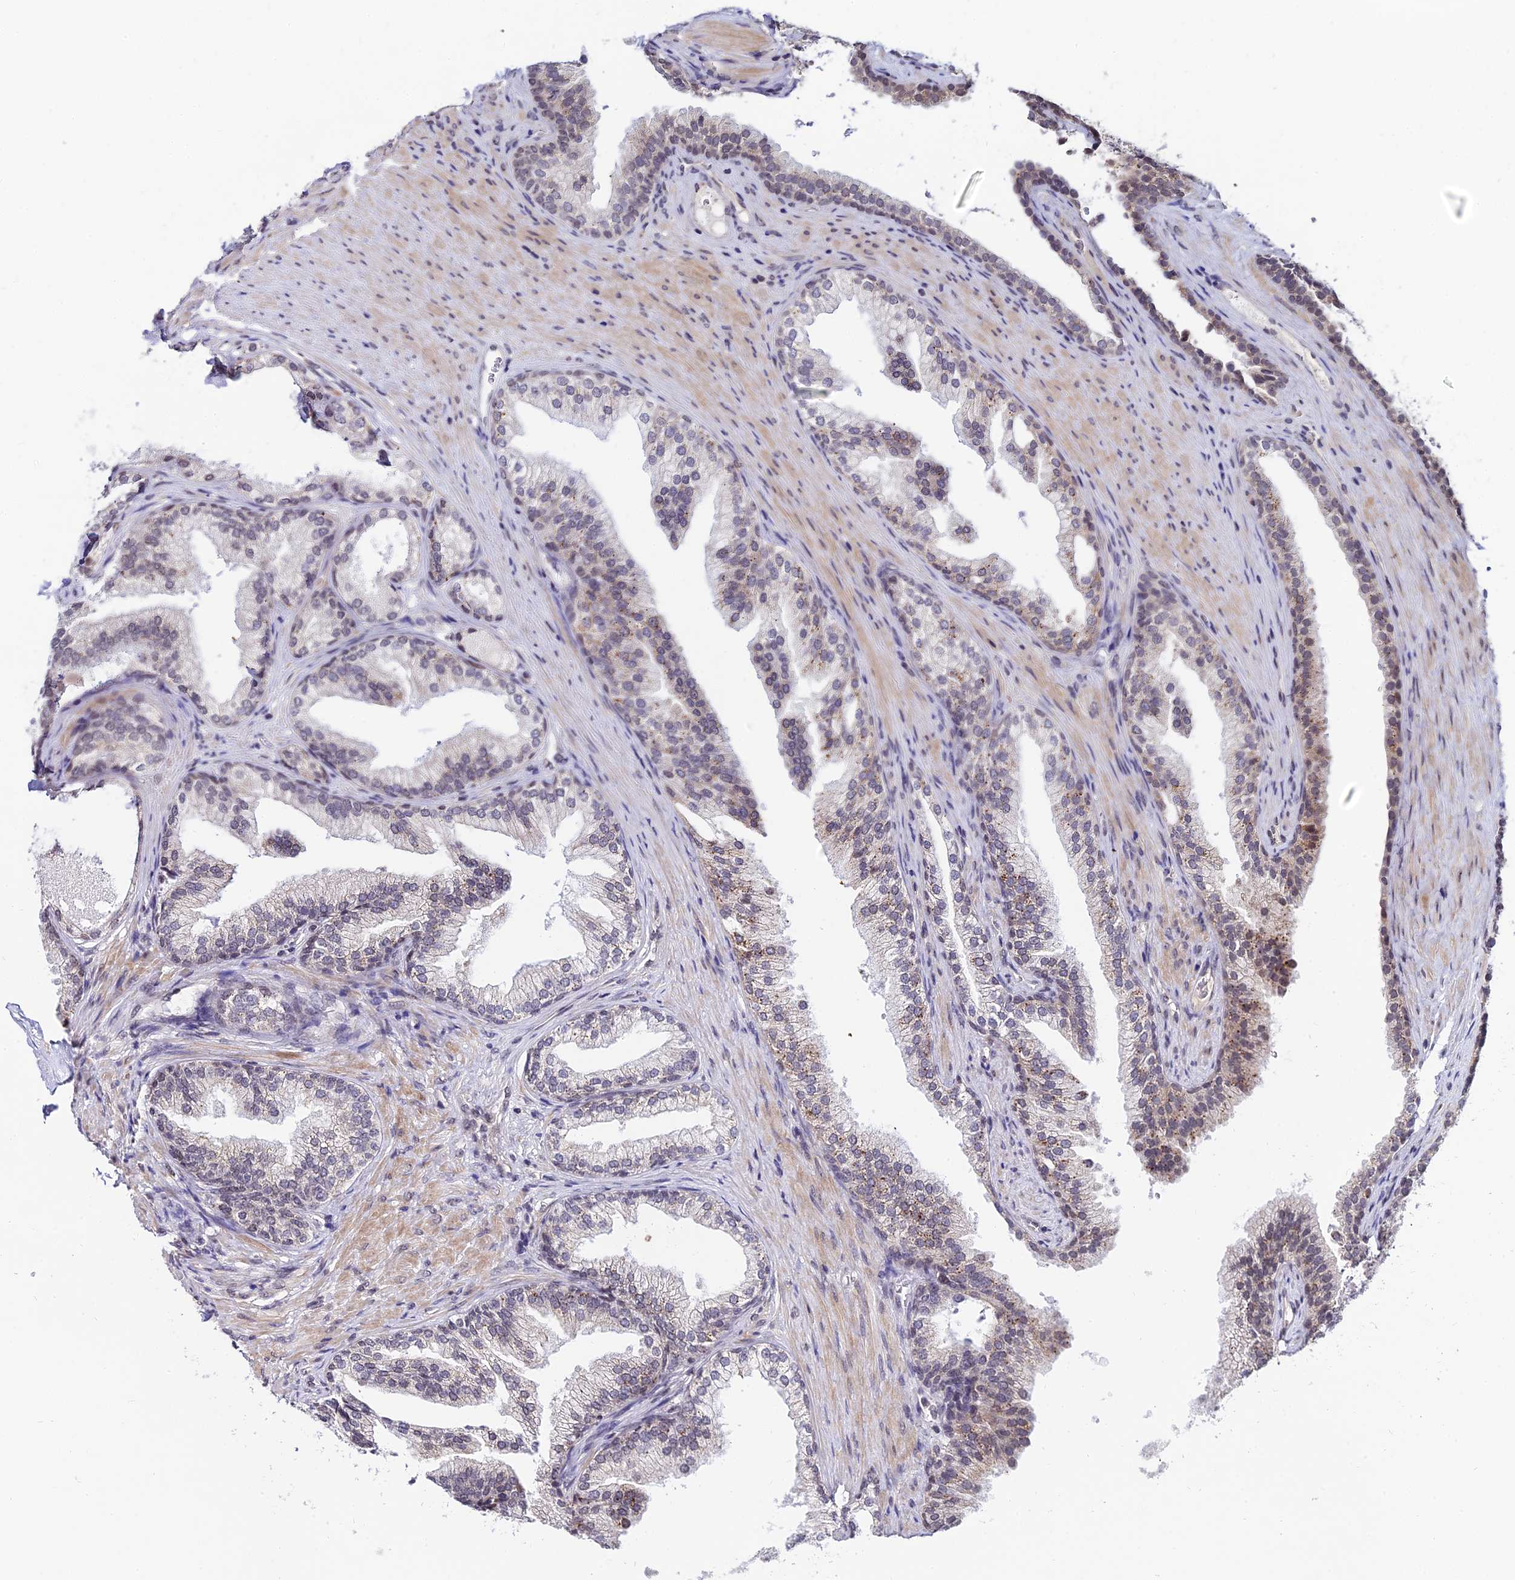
{"staining": {"intensity": "moderate", "quantity": "25%-75%", "location": "cytoplasmic/membranous"}, "tissue": "prostate", "cell_type": "Glandular cells", "image_type": "normal", "snomed": [{"axis": "morphology", "description": "Normal tissue, NOS"}, {"axis": "topography", "description": "Prostate"}], "caption": "Immunohistochemical staining of normal human prostate displays 25%-75% levels of moderate cytoplasmic/membranous protein expression in about 25%-75% of glandular cells. (DAB = brown stain, brightfield microscopy at high magnification).", "gene": "CDNF", "patient": {"sex": "male", "age": 76}}